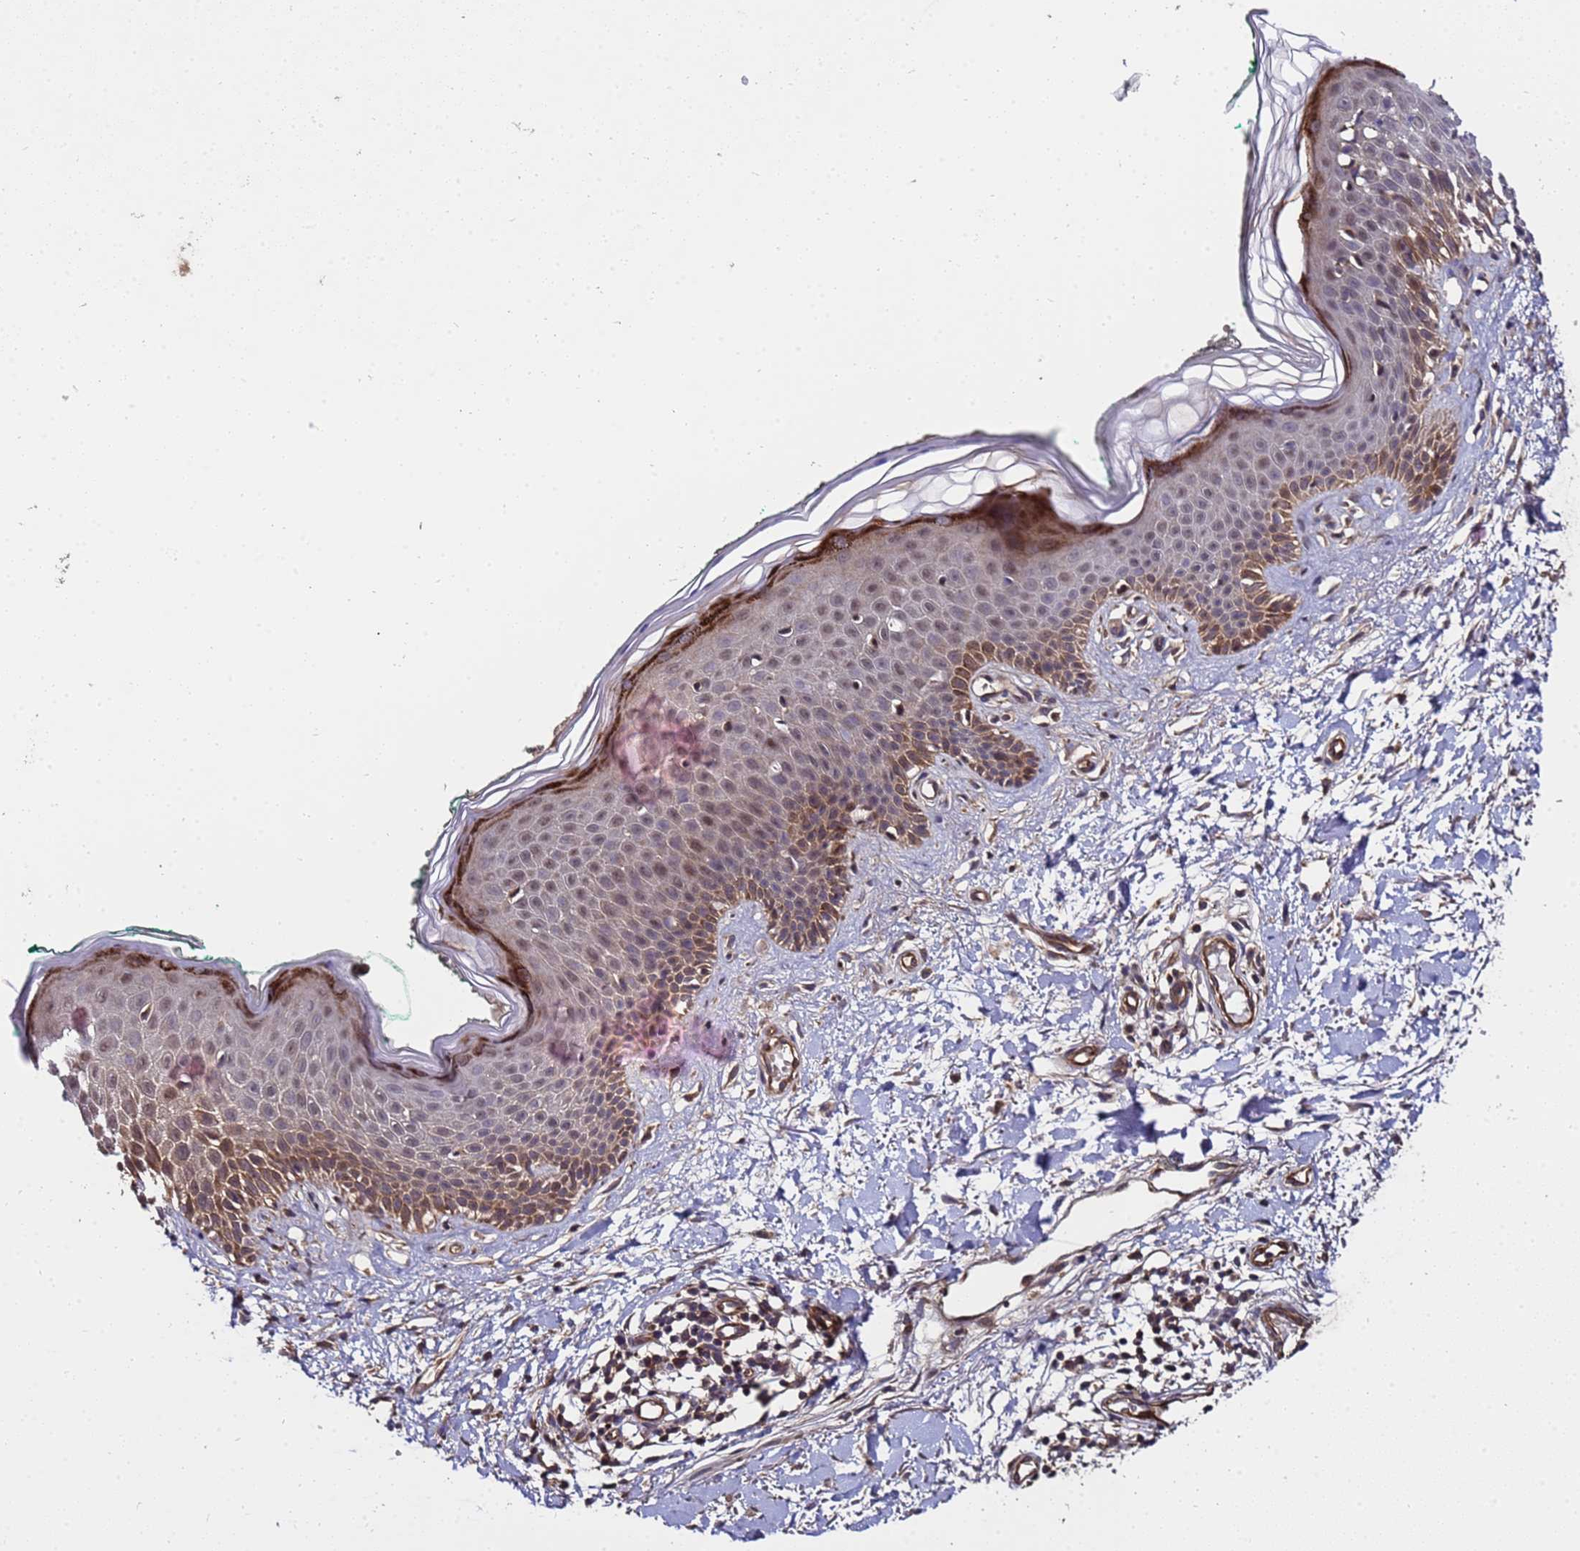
{"staining": {"intensity": "moderate", "quantity": ">75%", "location": "cytoplasmic/membranous"}, "tissue": "skin", "cell_type": "Fibroblasts", "image_type": "normal", "snomed": [{"axis": "morphology", "description": "Normal tissue, NOS"}, {"axis": "morphology", "description": "Malignant melanoma, NOS"}, {"axis": "topography", "description": "Skin"}], "caption": "Immunohistochemical staining of unremarkable skin reveals >75% levels of moderate cytoplasmic/membranous protein staining in approximately >75% of fibroblasts.", "gene": "GSTCD", "patient": {"sex": "male", "age": 62}}